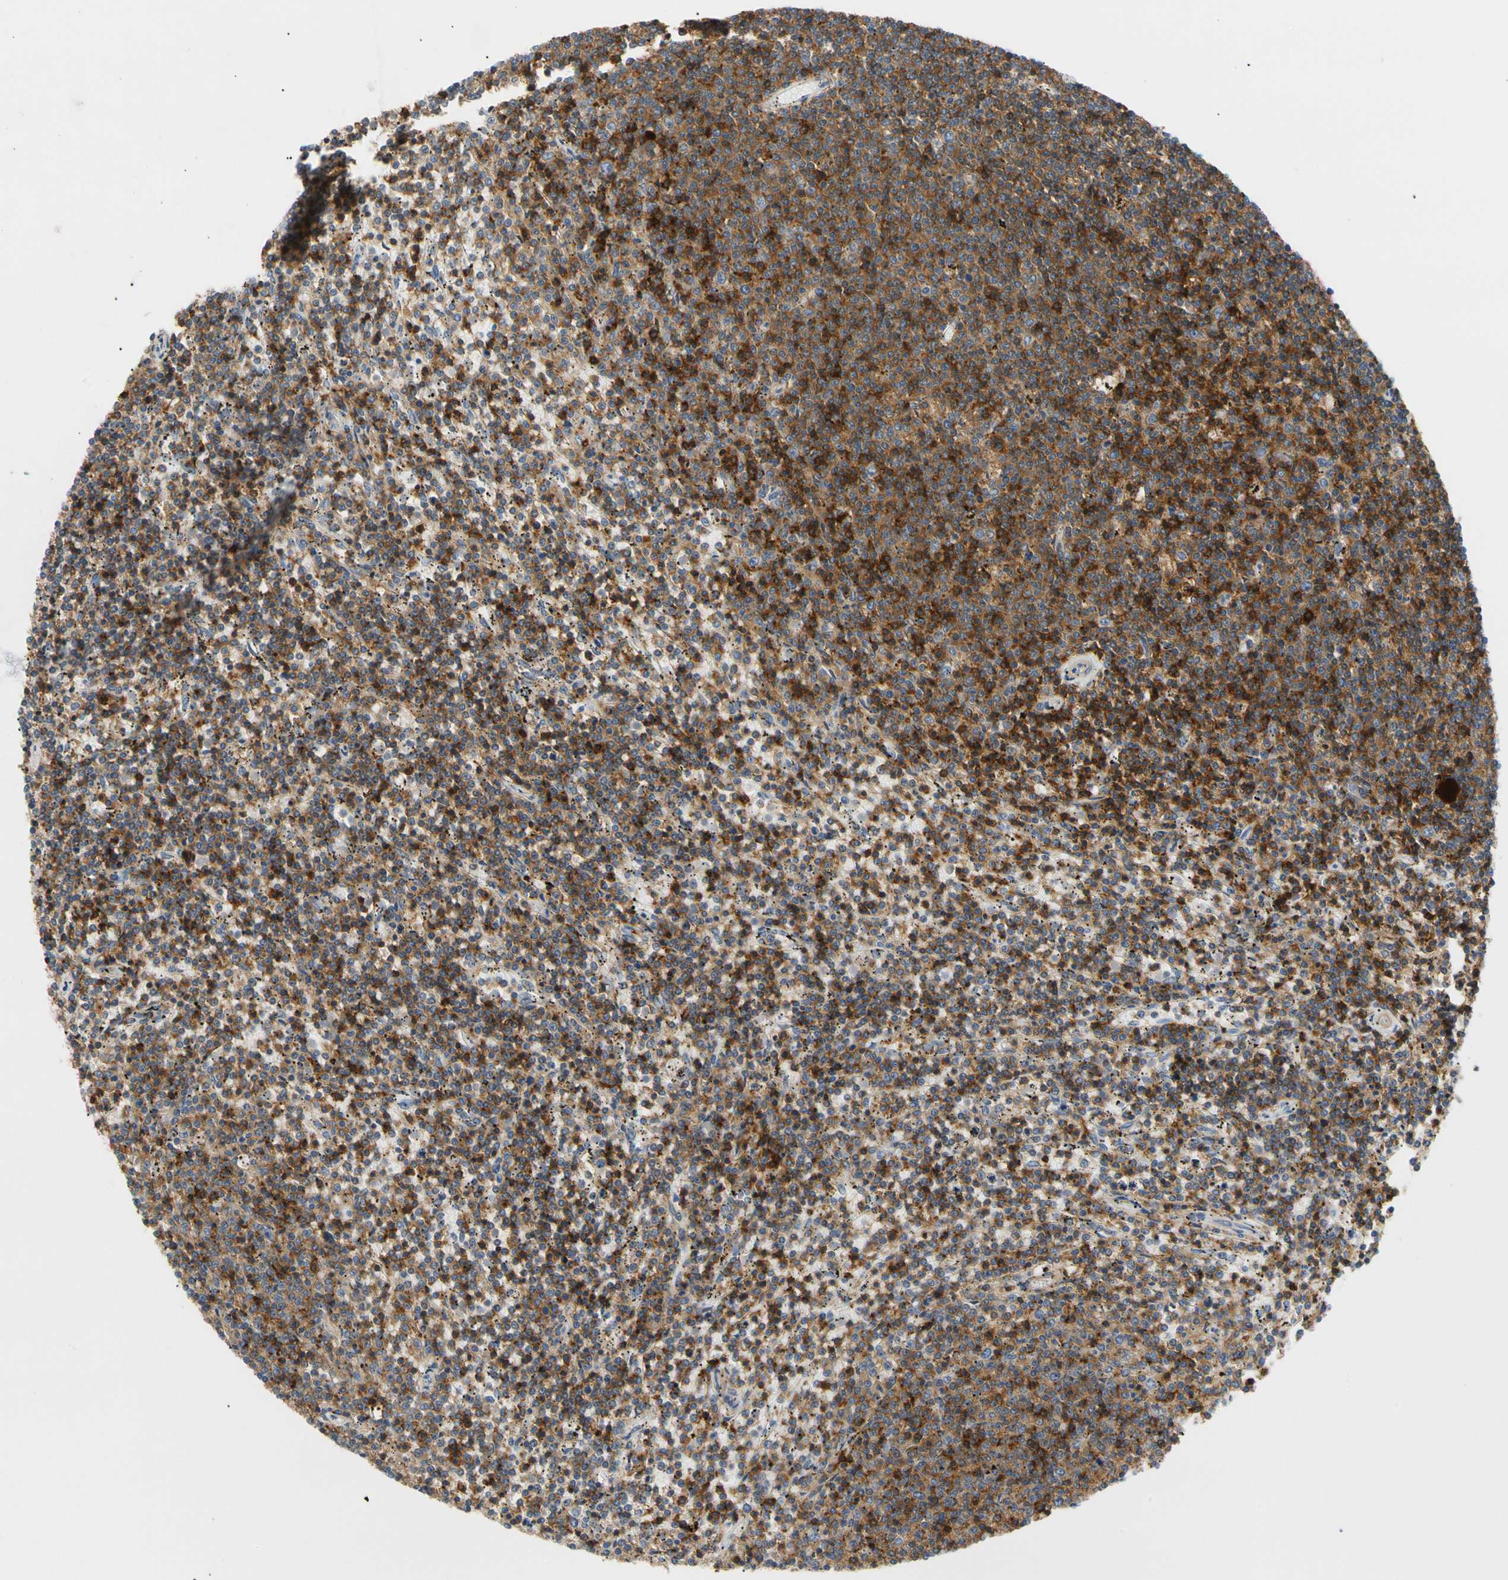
{"staining": {"intensity": "moderate", "quantity": ">75%", "location": "cytoplasmic/membranous"}, "tissue": "lymphoma", "cell_type": "Tumor cells", "image_type": "cancer", "snomed": [{"axis": "morphology", "description": "Malignant lymphoma, non-Hodgkin's type, Low grade"}, {"axis": "topography", "description": "Spleen"}], "caption": "Protein staining demonstrates moderate cytoplasmic/membranous staining in approximately >75% of tumor cells in low-grade malignant lymphoma, non-Hodgkin's type. Nuclei are stained in blue.", "gene": "TNFRSF18", "patient": {"sex": "female", "age": 50}}